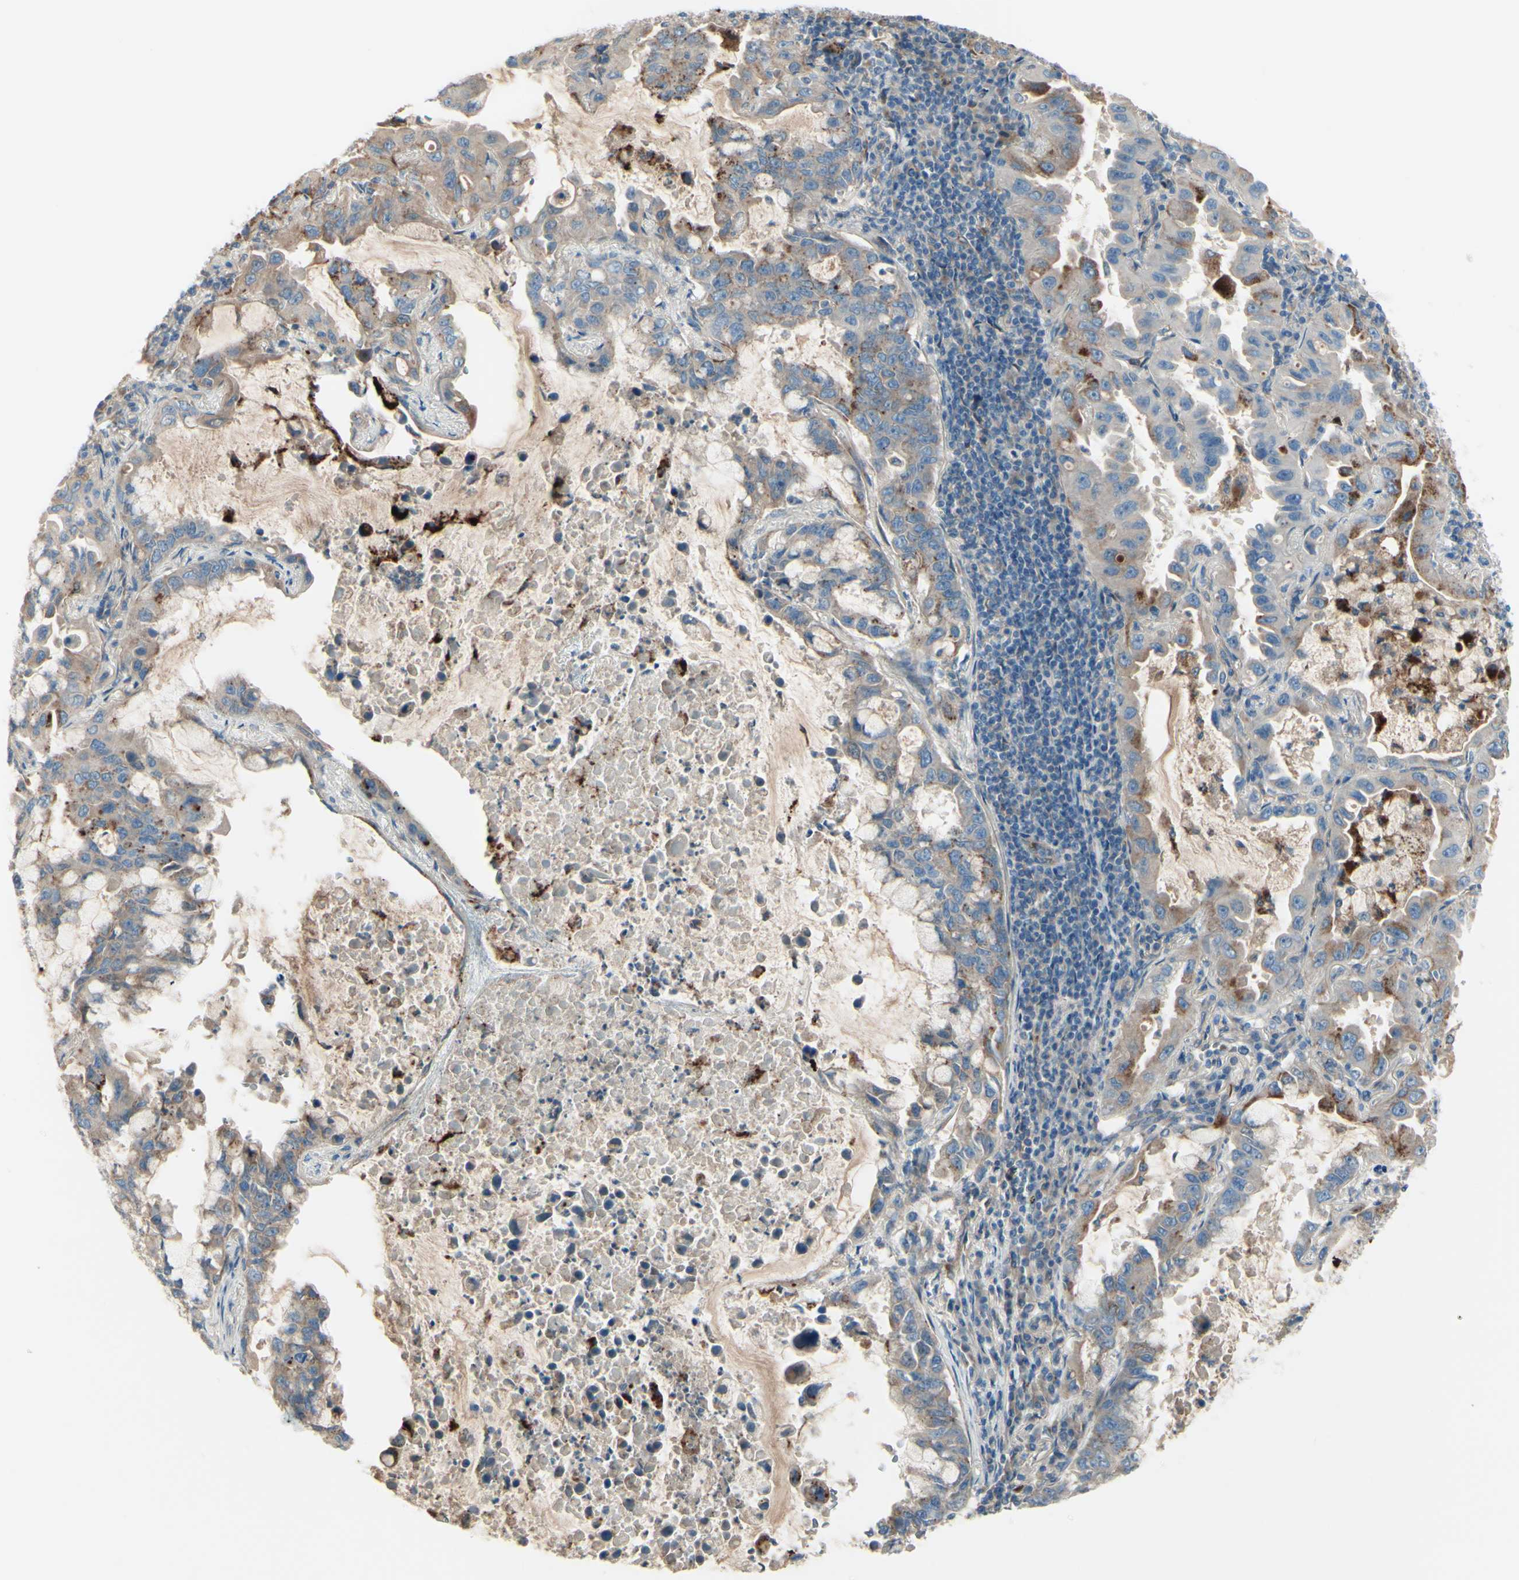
{"staining": {"intensity": "weak", "quantity": ">75%", "location": "cytoplasmic/membranous"}, "tissue": "lung cancer", "cell_type": "Tumor cells", "image_type": "cancer", "snomed": [{"axis": "morphology", "description": "Adenocarcinoma, NOS"}, {"axis": "topography", "description": "Lung"}], "caption": "Protein positivity by IHC reveals weak cytoplasmic/membranous staining in approximately >75% of tumor cells in lung adenocarcinoma. The protein of interest is shown in brown color, while the nuclei are stained blue.", "gene": "PCDHGA2", "patient": {"sex": "male", "age": 64}}